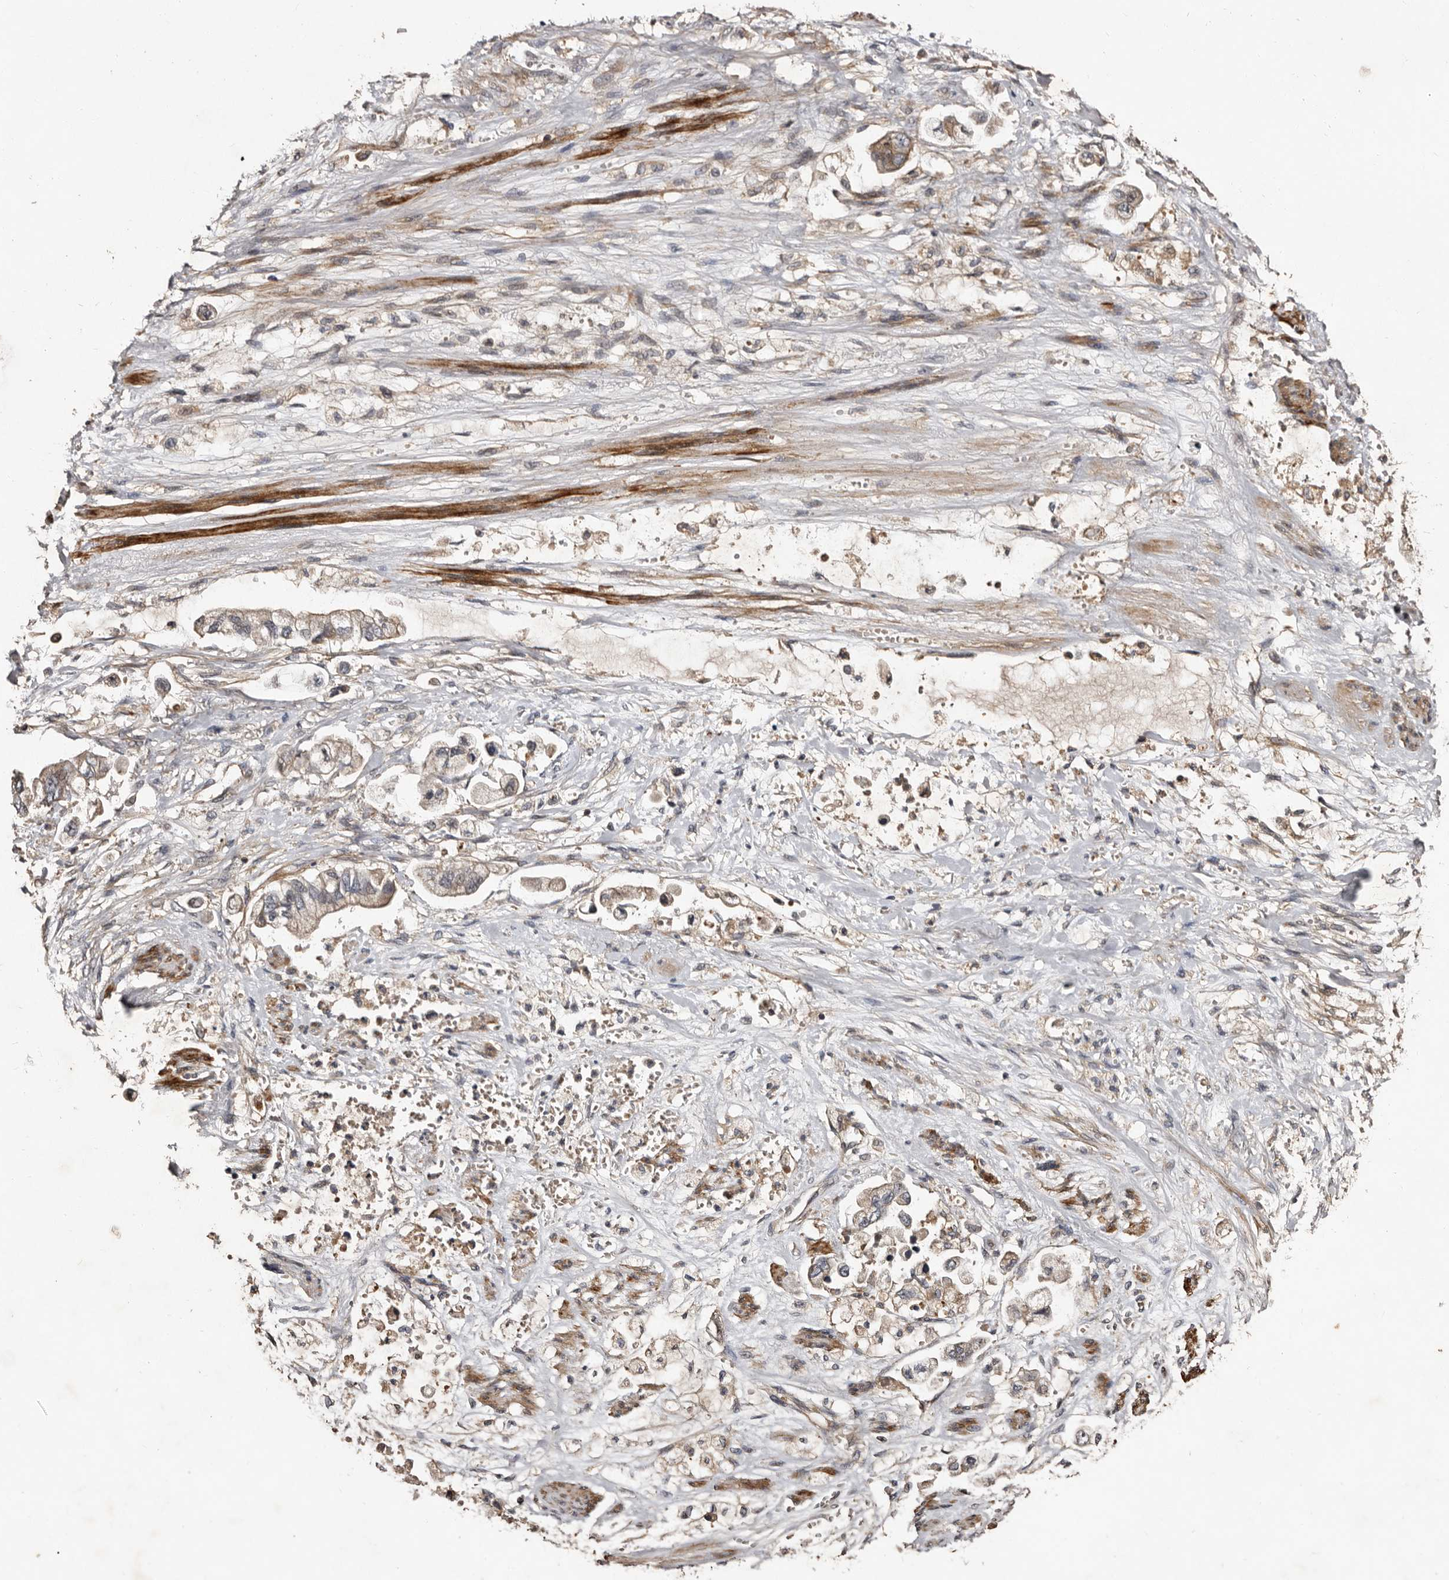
{"staining": {"intensity": "weak", "quantity": "25%-75%", "location": "cytoplasmic/membranous"}, "tissue": "stomach cancer", "cell_type": "Tumor cells", "image_type": "cancer", "snomed": [{"axis": "morphology", "description": "Adenocarcinoma, NOS"}, {"axis": "topography", "description": "Stomach"}], "caption": "Immunohistochemistry image of neoplastic tissue: human stomach cancer (adenocarcinoma) stained using IHC demonstrates low levels of weak protein expression localized specifically in the cytoplasmic/membranous of tumor cells, appearing as a cytoplasmic/membranous brown color.", "gene": "PRKD3", "patient": {"sex": "male", "age": 62}}